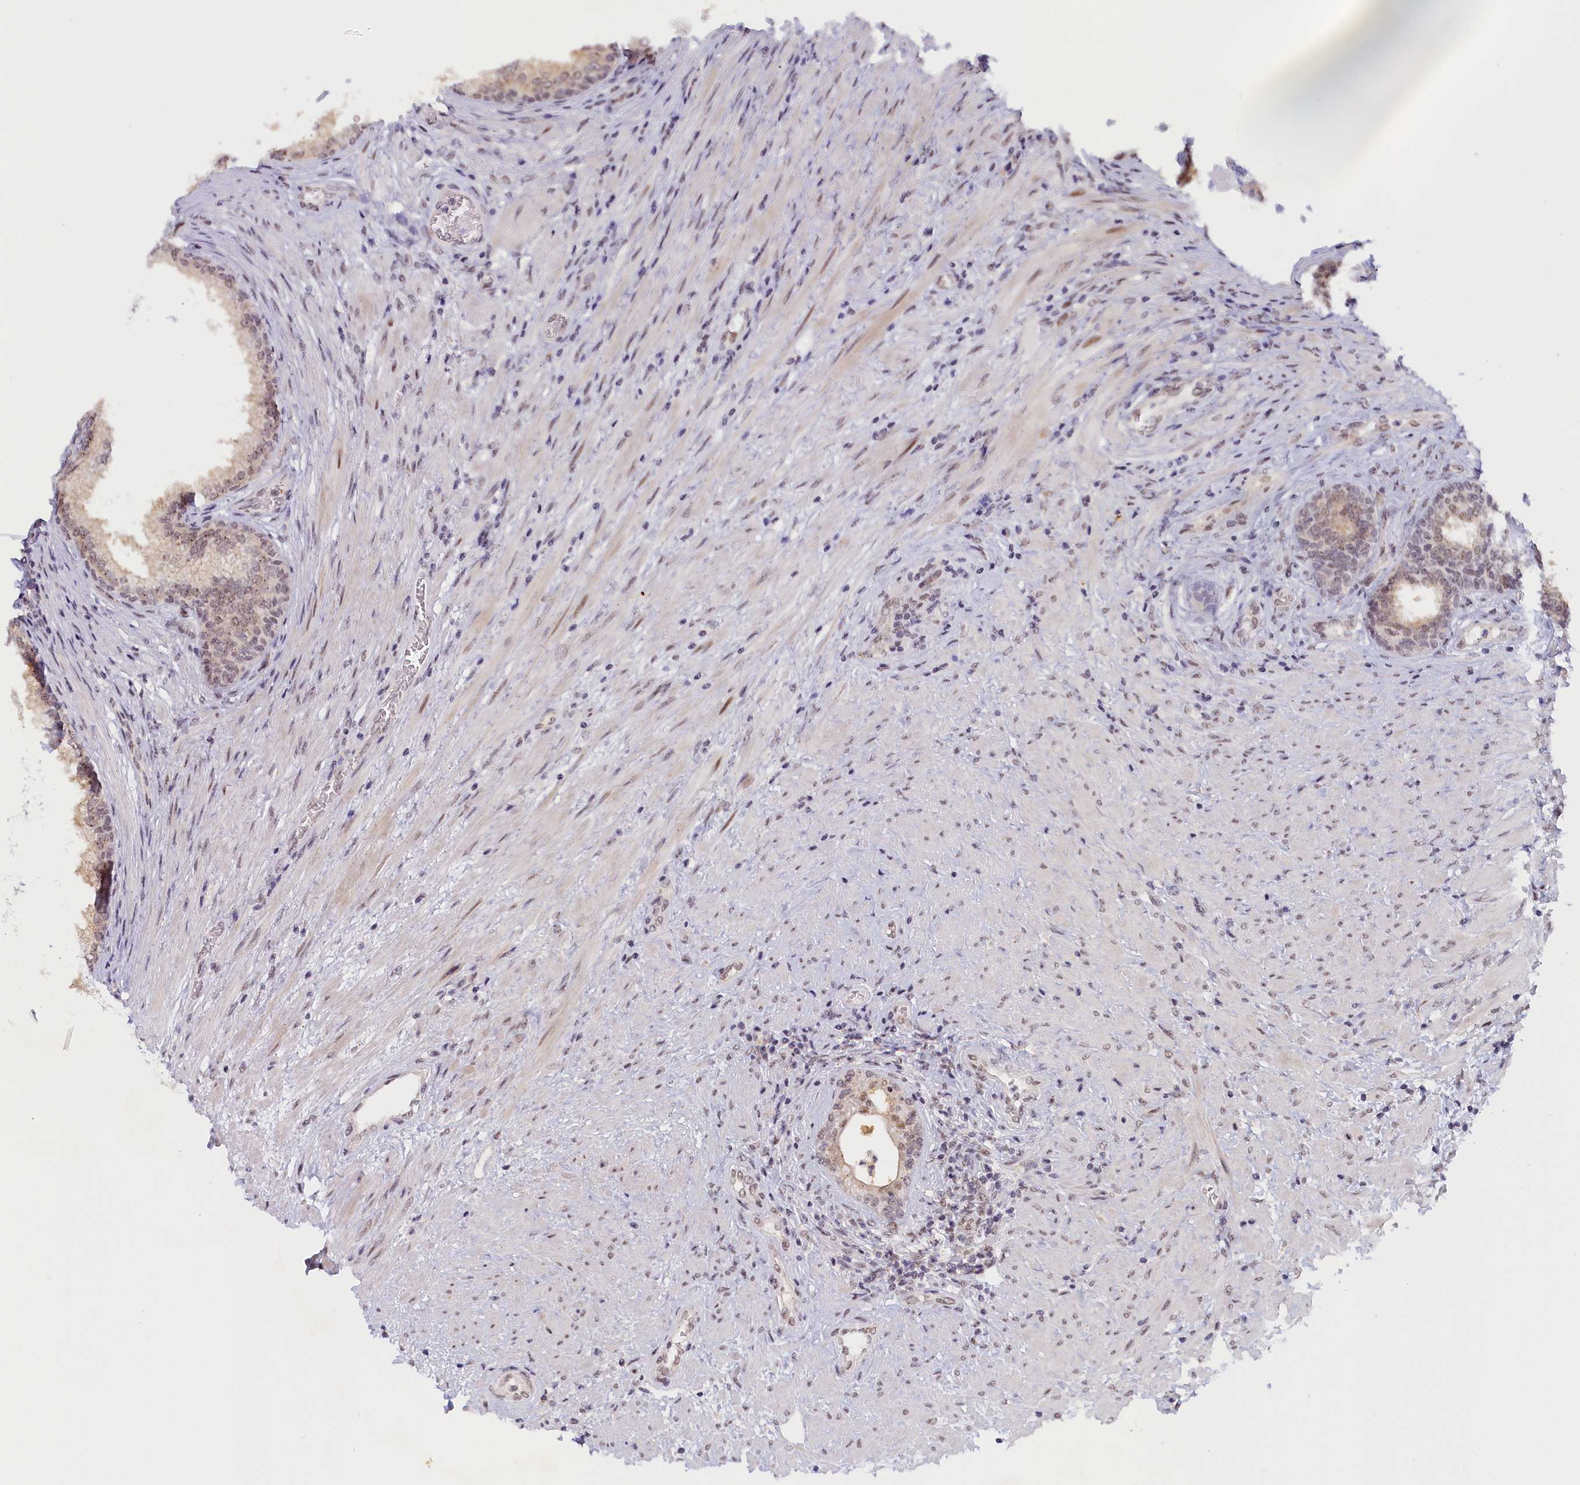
{"staining": {"intensity": "weak", "quantity": ">75%", "location": "cytoplasmic/membranous,nuclear"}, "tissue": "prostate", "cell_type": "Glandular cells", "image_type": "normal", "snomed": [{"axis": "morphology", "description": "Normal tissue, NOS"}, {"axis": "topography", "description": "Prostate"}], "caption": "Immunohistochemical staining of normal human prostate reveals weak cytoplasmic/membranous,nuclear protein expression in about >75% of glandular cells. (DAB = brown stain, brightfield microscopy at high magnification).", "gene": "SEC31B", "patient": {"sex": "male", "age": 76}}